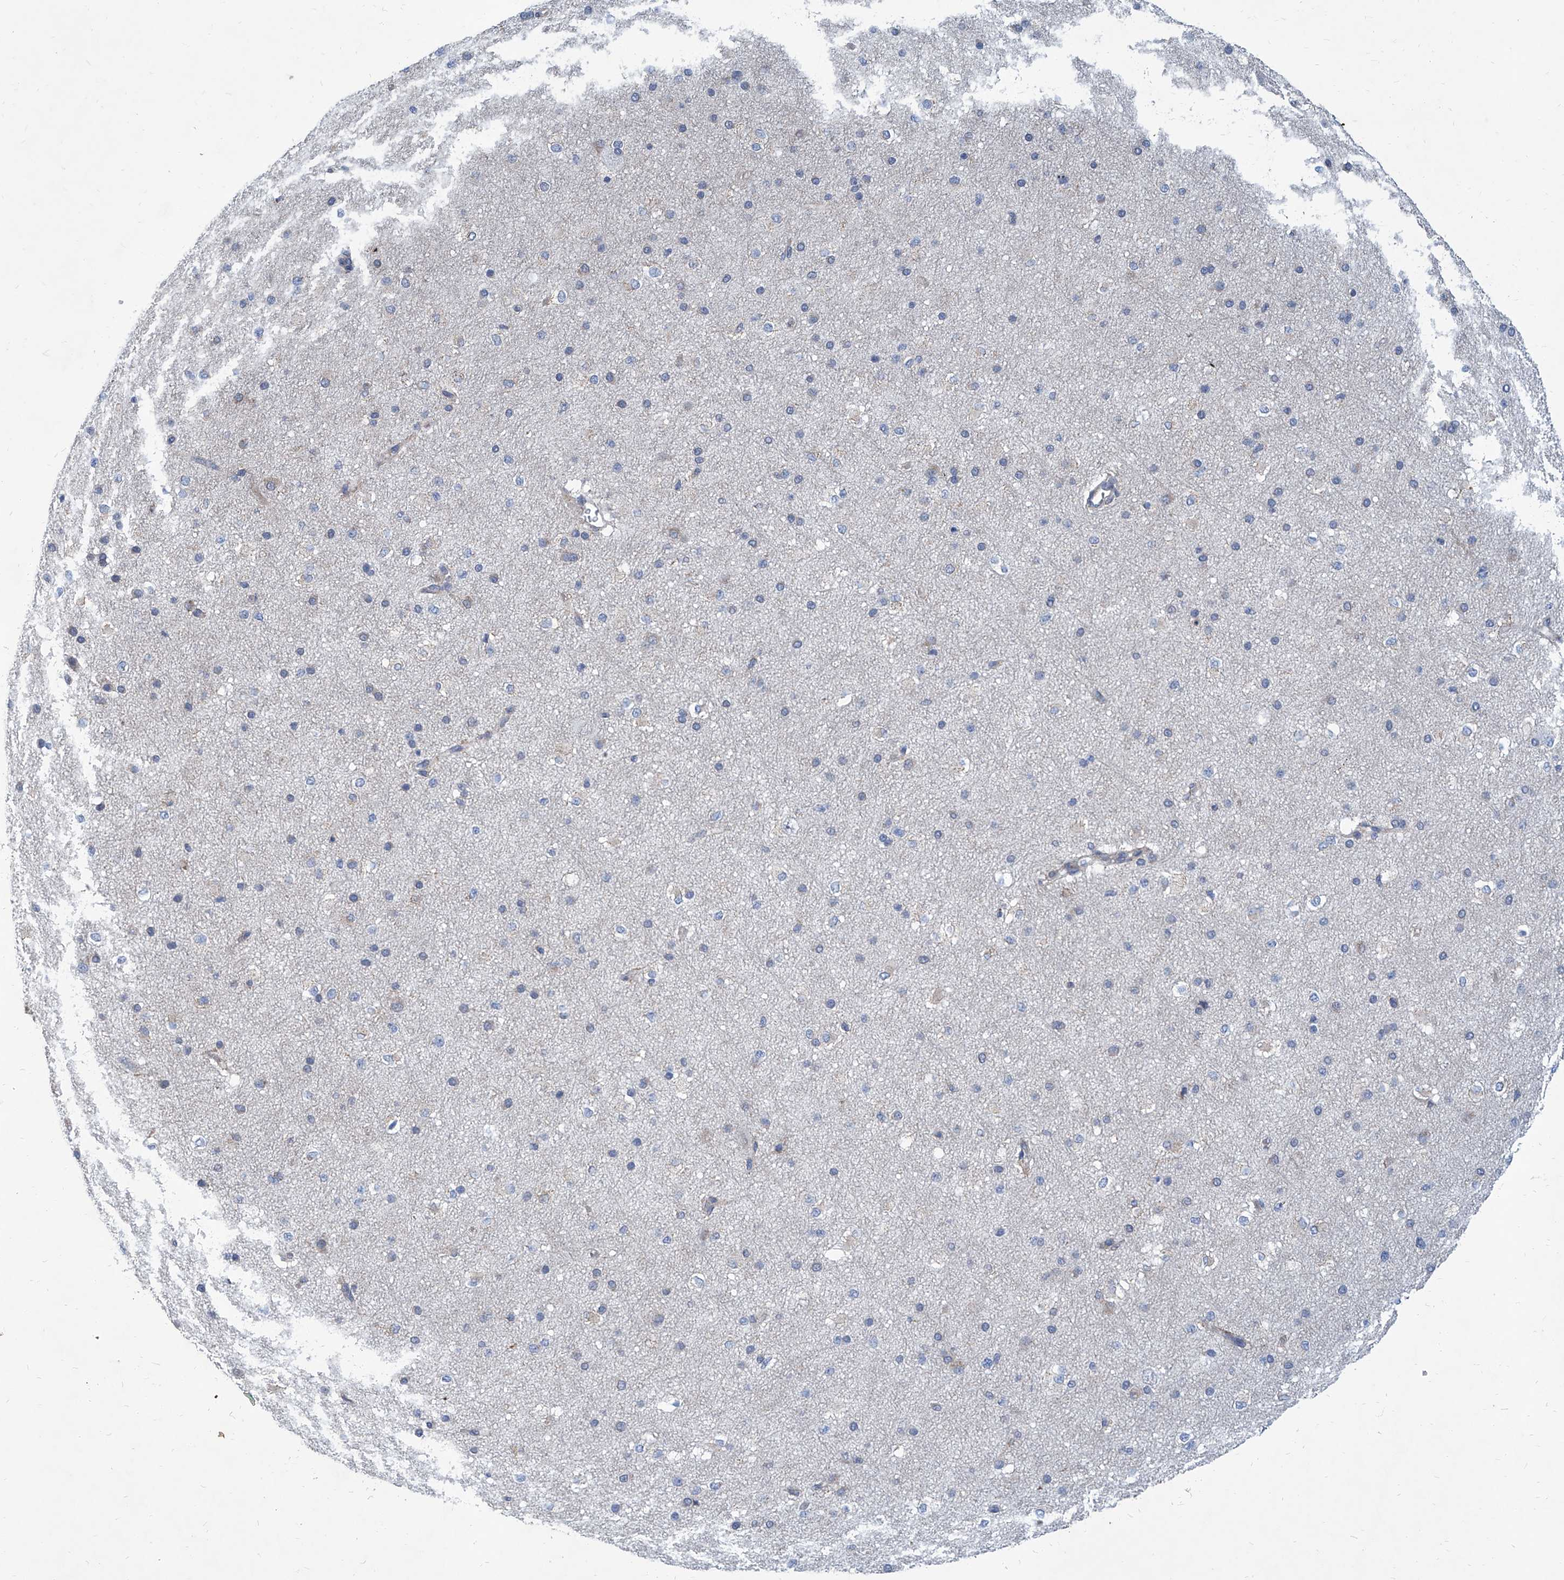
{"staining": {"intensity": "negative", "quantity": "none", "location": "none"}, "tissue": "cerebral cortex", "cell_type": "Endothelial cells", "image_type": "normal", "snomed": [{"axis": "morphology", "description": "Normal tissue, NOS"}, {"axis": "morphology", "description": "Developmental malformation"}, {"axis": "topography", "description": "Cerebral cortex"}], "caption": "Photomicrograph shows no significant protein expression in endothelial cells of normal cerebral cortex. The staining is performed using DAB brown chromogen with nuclei counter-stained in using hematoxylin.", "gene": "USP48", "patient": {"sex": "female", "age": 30}}